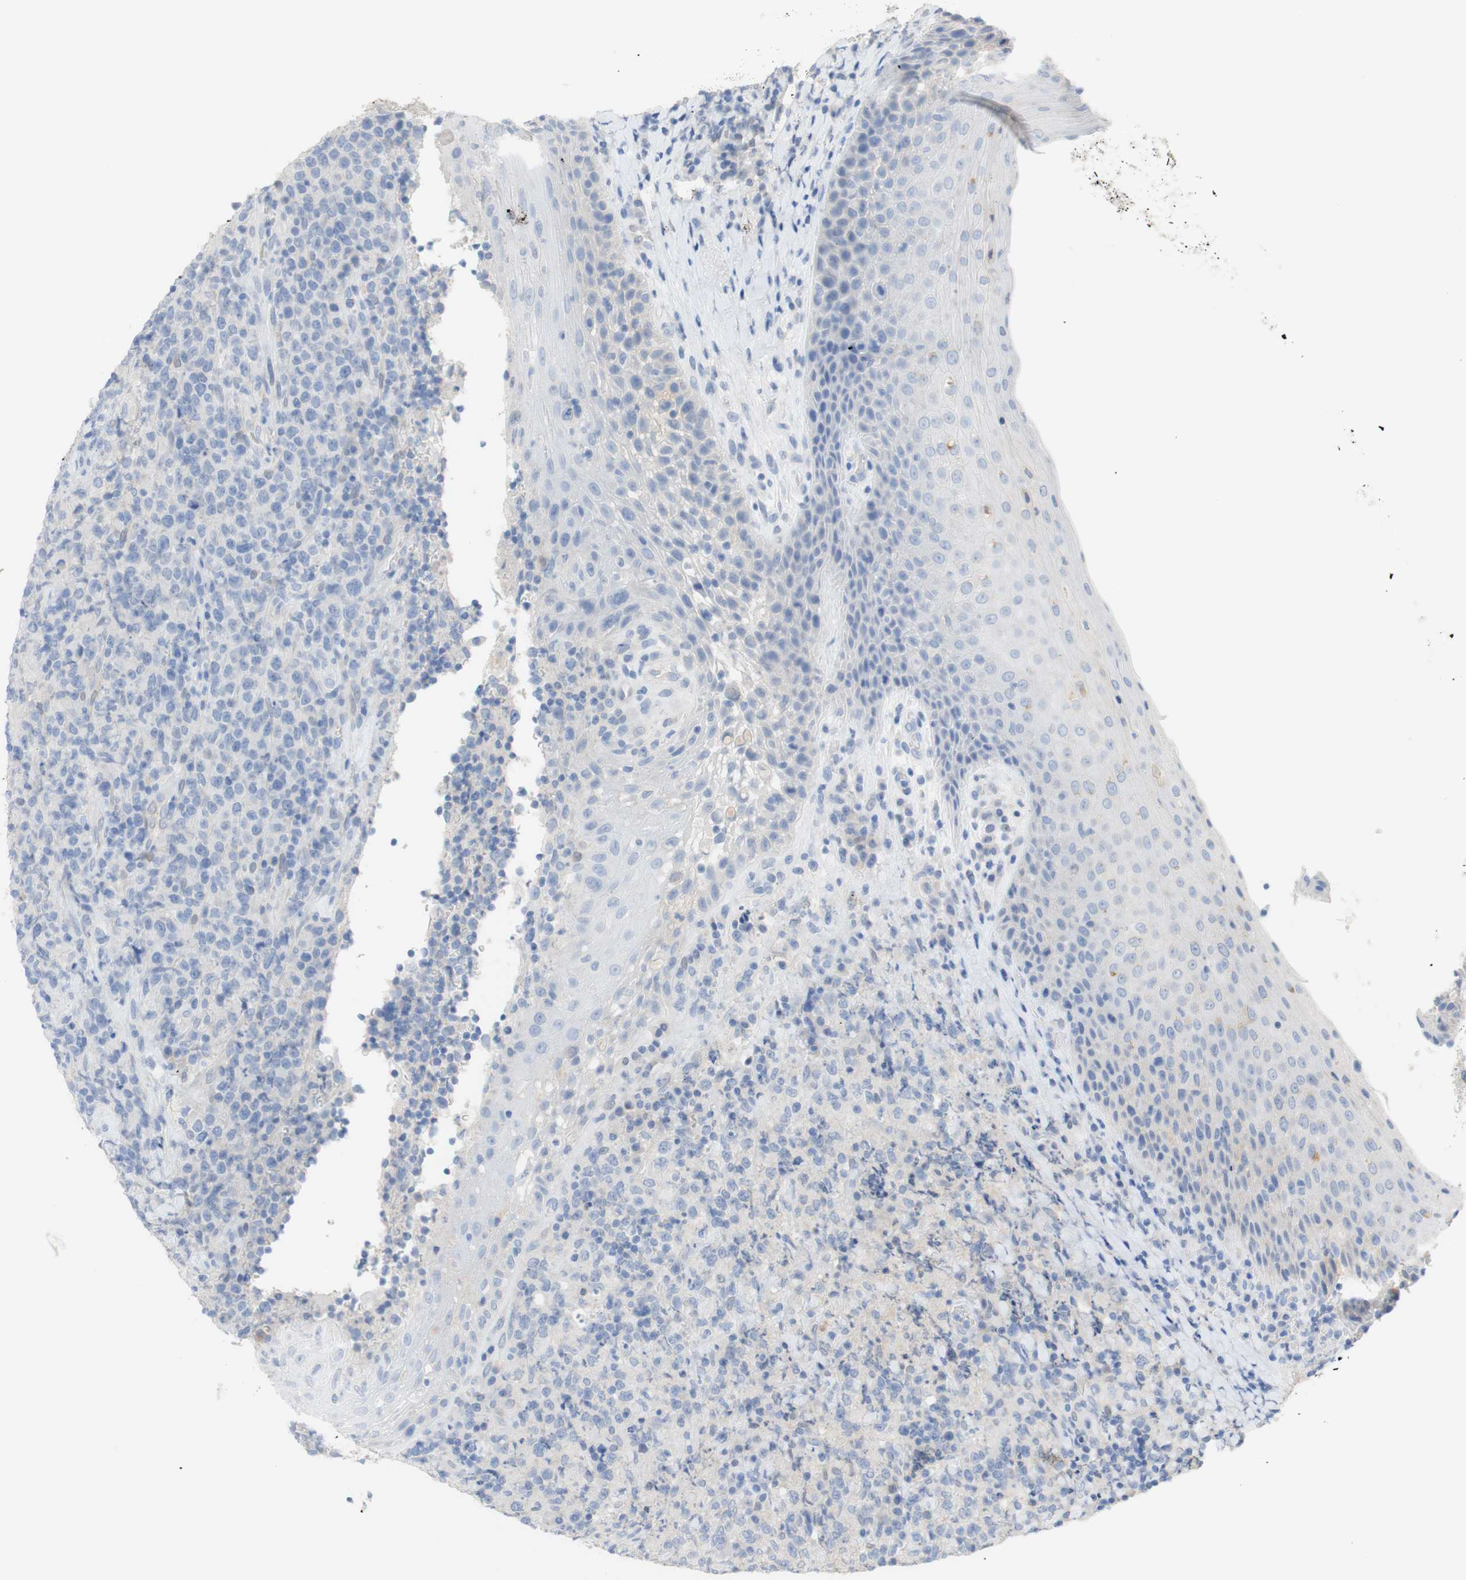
{"staining": {"intensity": "negative", "quantity": "none", "location": "none"}, "tissue": "lymphoma", "cell_type": "Tumor cells", "image_type": "cancer", "snomed": [{"axis": "morphology", "description": "Malignant lymphoma, non-Hodgkin's type, High grade"}, {"axis": "topography", "description": "Tonsil"}], "caption": "Immunohistochemical staining of human lymphoma shows no significant expression in tumor cells.", "gene": "SELENBP1", "patient": {"sex": "female", "age": 36}}